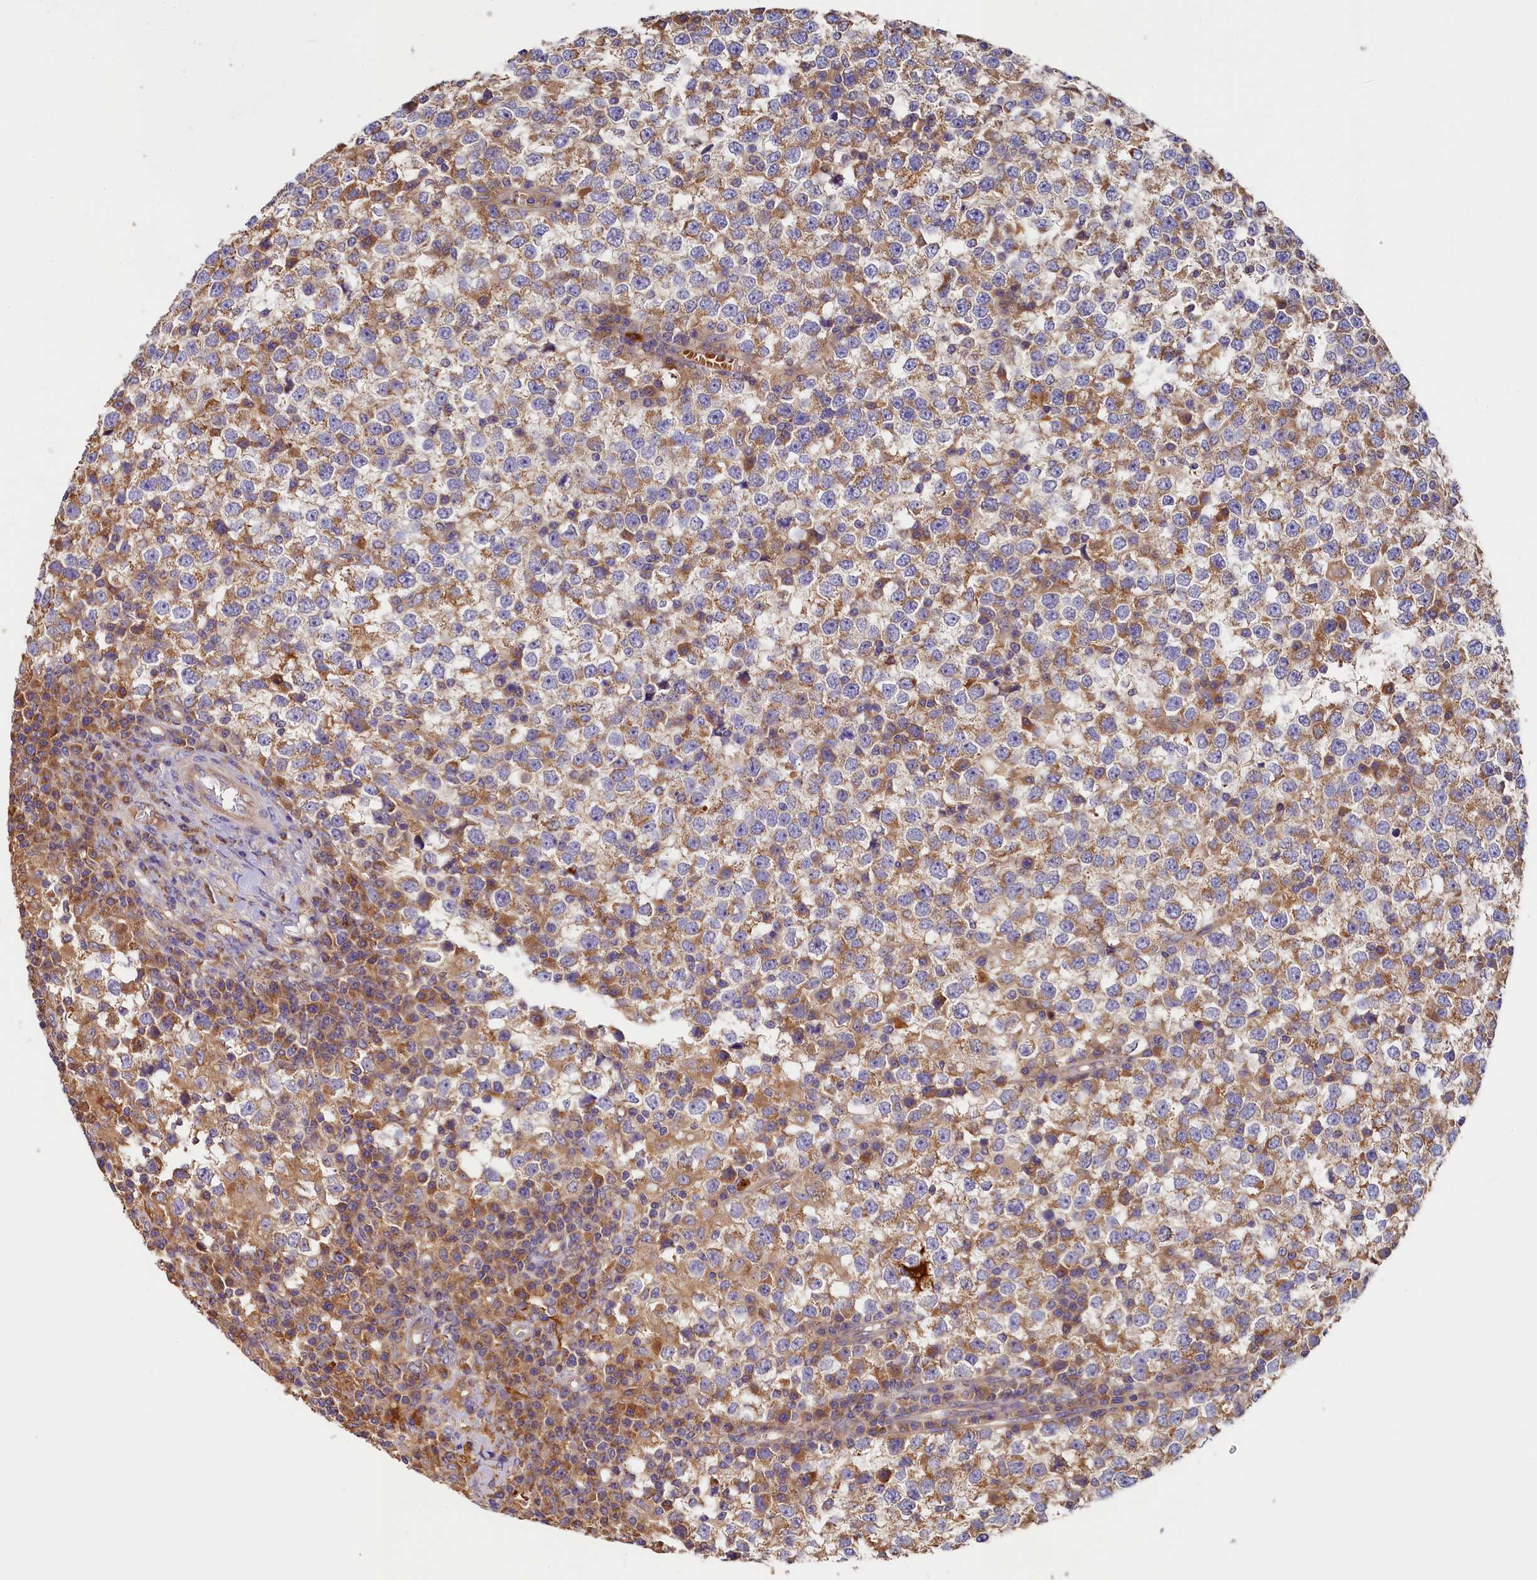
{"staining": {"intensity": "moderate", "quantity": ">75%", "location": "cytoplasmic/membranous"}, "tissue": "testis cancer", "cell_type": "Tumor cells", "image_type": "cancer", "snomed": [{"axis": "morphology", "description": "Seminoma, NOS"}, {"axis": "topography", "description": "Testis"}], "caption": "Protein staining of testis seminoma tissue exhibits moderate cytoplasmic/membranous staining in approximately >75% of tumor cells.", "gene": "SEC31B", "patient": {"sex": "male", "age": 65}}